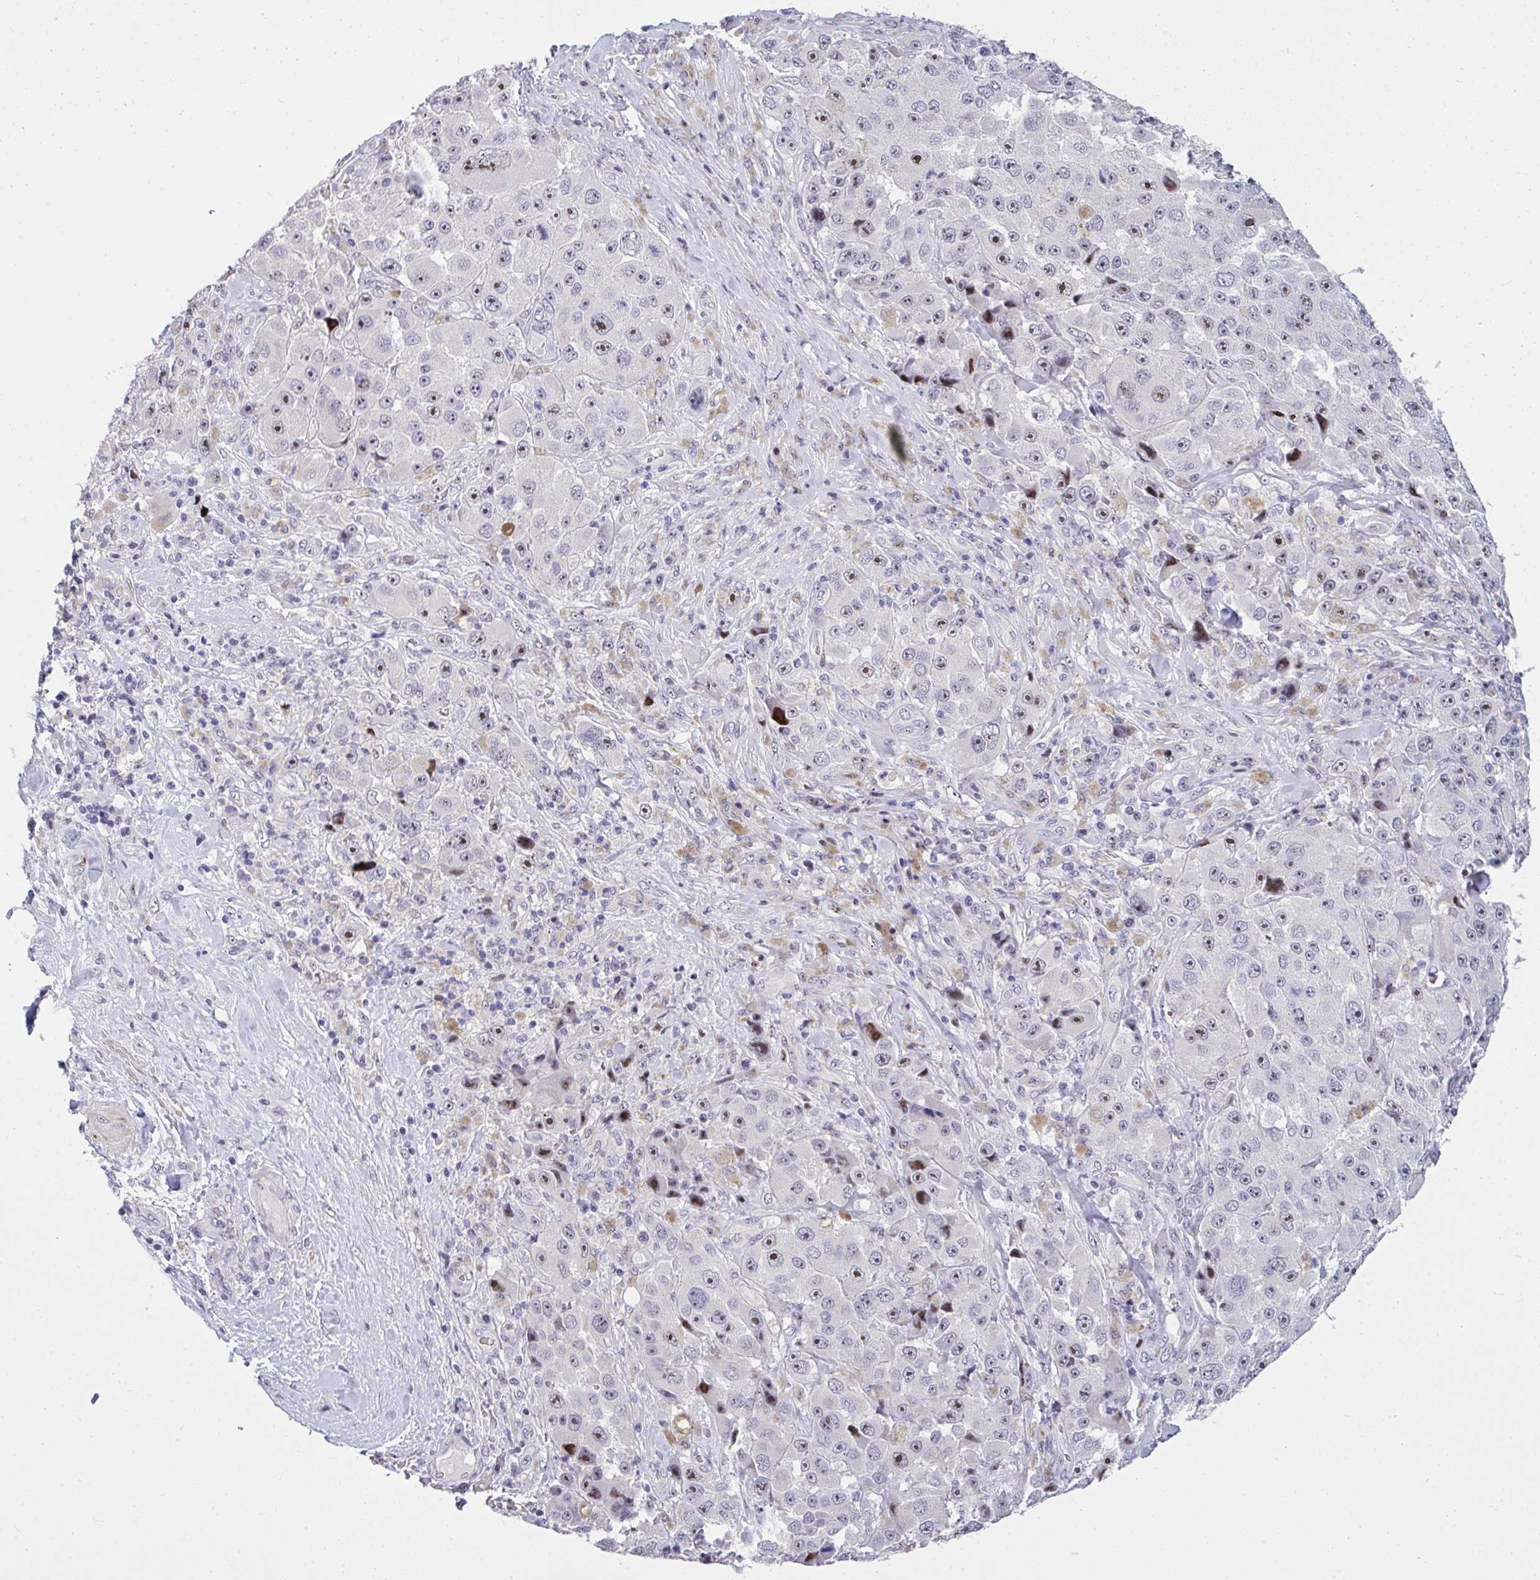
{"staining": {"intensity": "moderate", "quantity": "25%-75%", "location": "nuclear"}, "tissue": "melanoma", "cell_type": "Tumor cells", "image_type": "cancer", "snomed": [{"axis": "morphology", "description": "Malignant melanoma, Metastatic site"}, {"axis": "topography", "description": "Lymph node"}], "caption": "IHC (DAB (3,3'-diaminobenzidine)) staining of human melanoma displays moderate nuclear protein staining in approximately 25%-75% of tumor cells. (DAB (3,3'-diaminobenzidine) IHC with brightfield microscopy, high magnification).", "gene": "PLPPR3", "patient": {"sex": "male", "age": 62}}